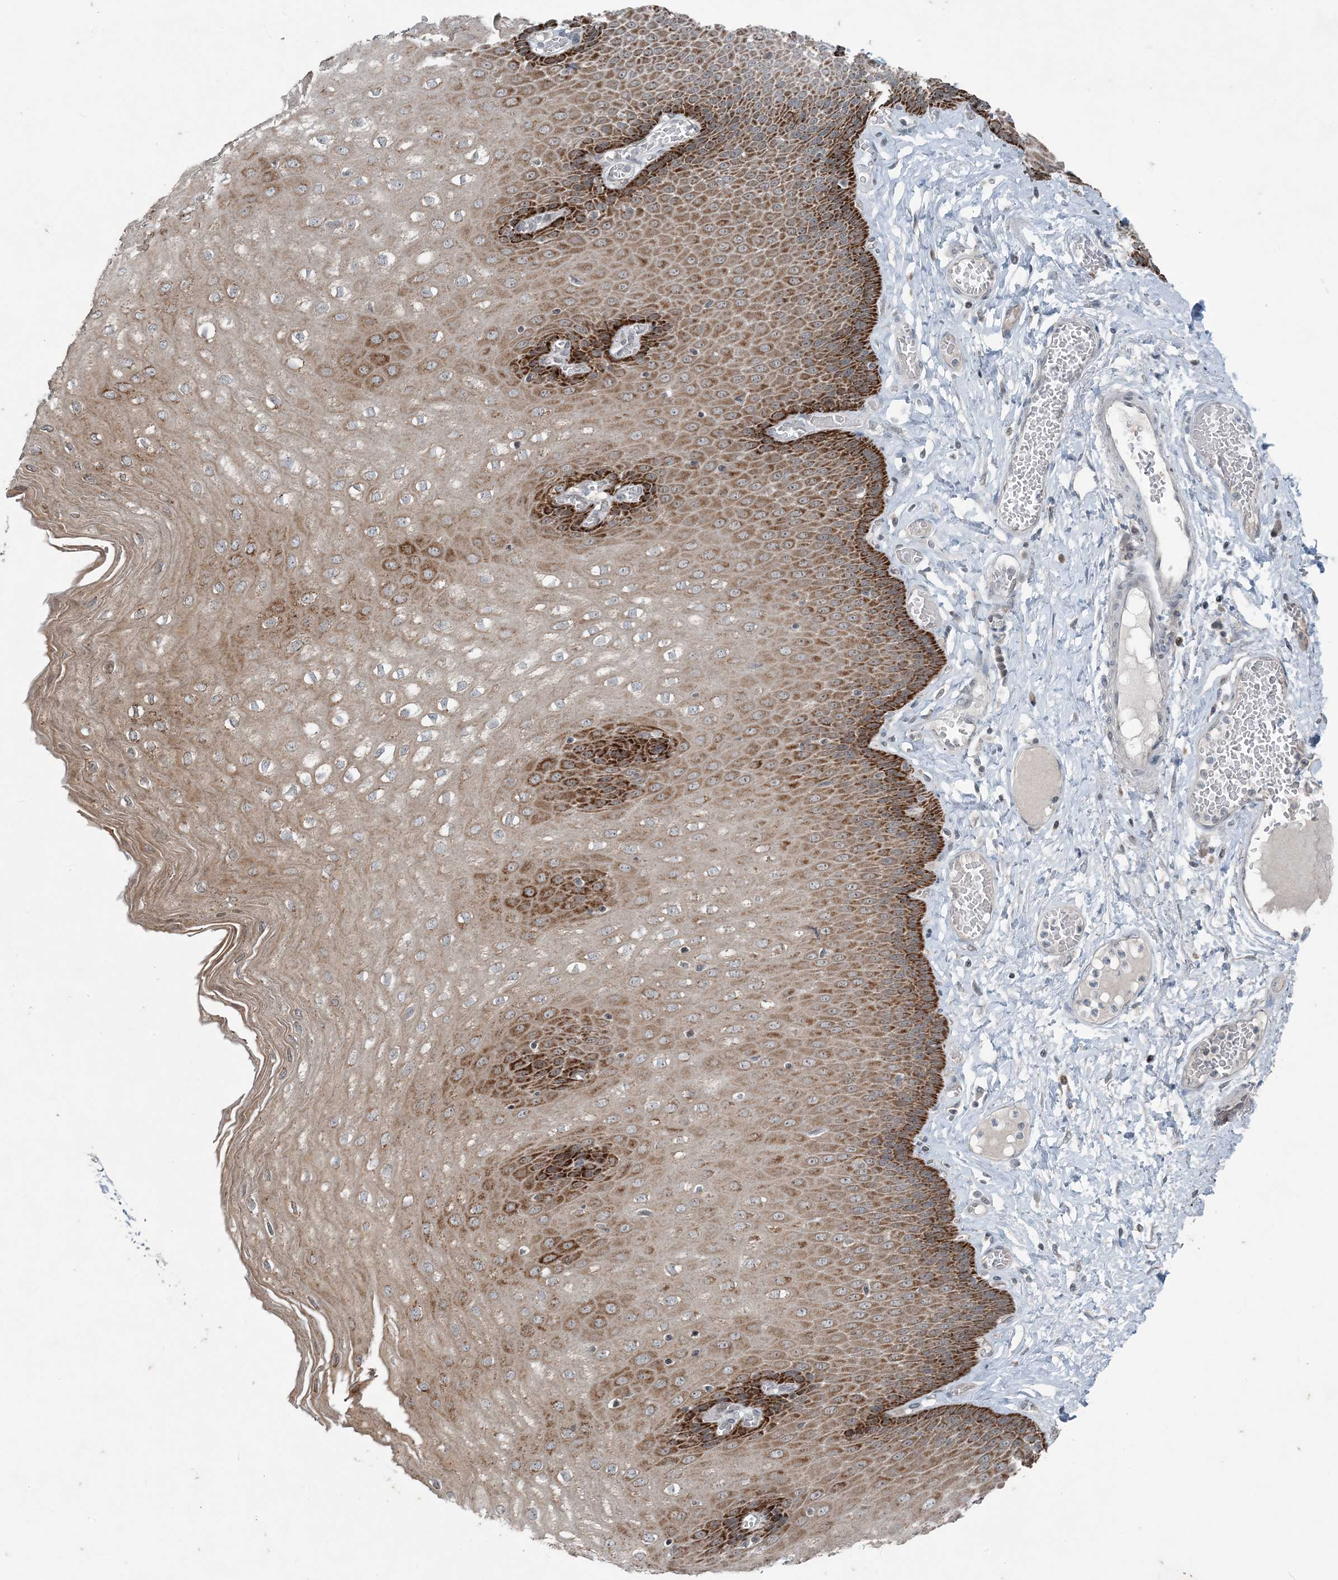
{"staining": {"intensity": "strong", "quantity": ">75%", "location": "cytoplasmic/membranous"}, "tissue": "esophagus", "cell_type": "Squamous epithelial cells", "image_type": "normal", "snomed": [{"axis": "morphology", "description": "Normal tissue, NOS"}, {"axis": "topography", "description": "Esophagus"}], "caption": "Squamous epithelial cells reveal high levels of strong cytoplasmic/membranous expression in about >75% of cells in unremarkable human esophagus.", "gene": "PC", "patient": {"sex": "male", "age": 60}}